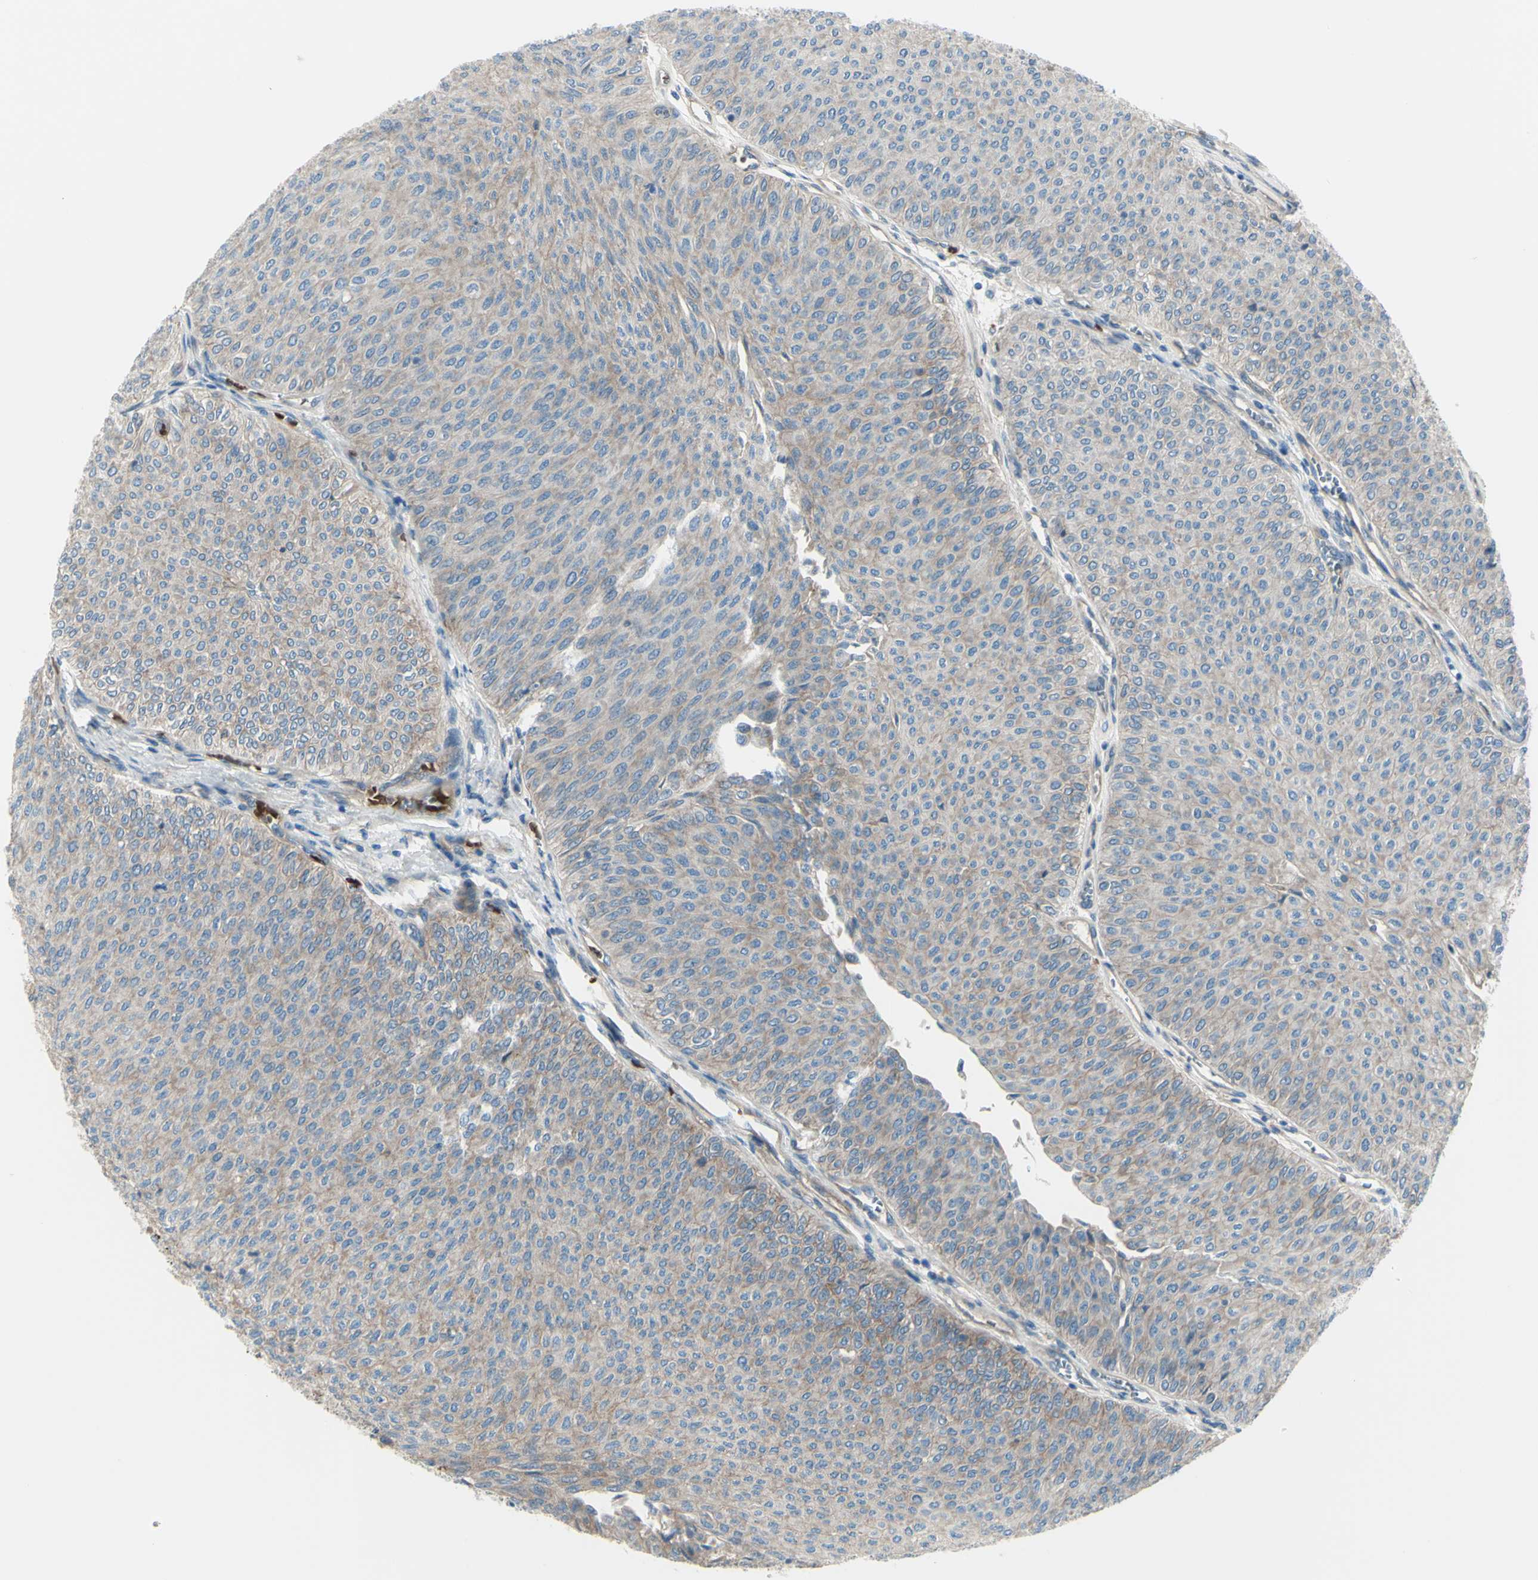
{"staining": {"intensity": "weak", "quantity": ">75%", "location": "cytoplasmic/membranous"}, "tissue": "urothelial cancer", "cell_type": "Tumor cells", "image_type": "cancer", "snomed": [{"axis": "morphology", "description": "Urothelial carcinoma, Low grade"}, {"axis": "topography", "description": "Urinary bladder"}], "caption": "Brown immunohistochemical staining in human low-grade urothelial carcinoma displays weak cytoplasmic/membranous staining in about >75% of tumor cells. The staining was performed using DAB (3,3'-diaminobenzidine) to visualize the protein expression in brown, while the nuclei were stained in blue with hematoxylin (Magnification: 20x).", "gene": "PCDHGA2", "patient": {"sex": "male", "age": 78}}